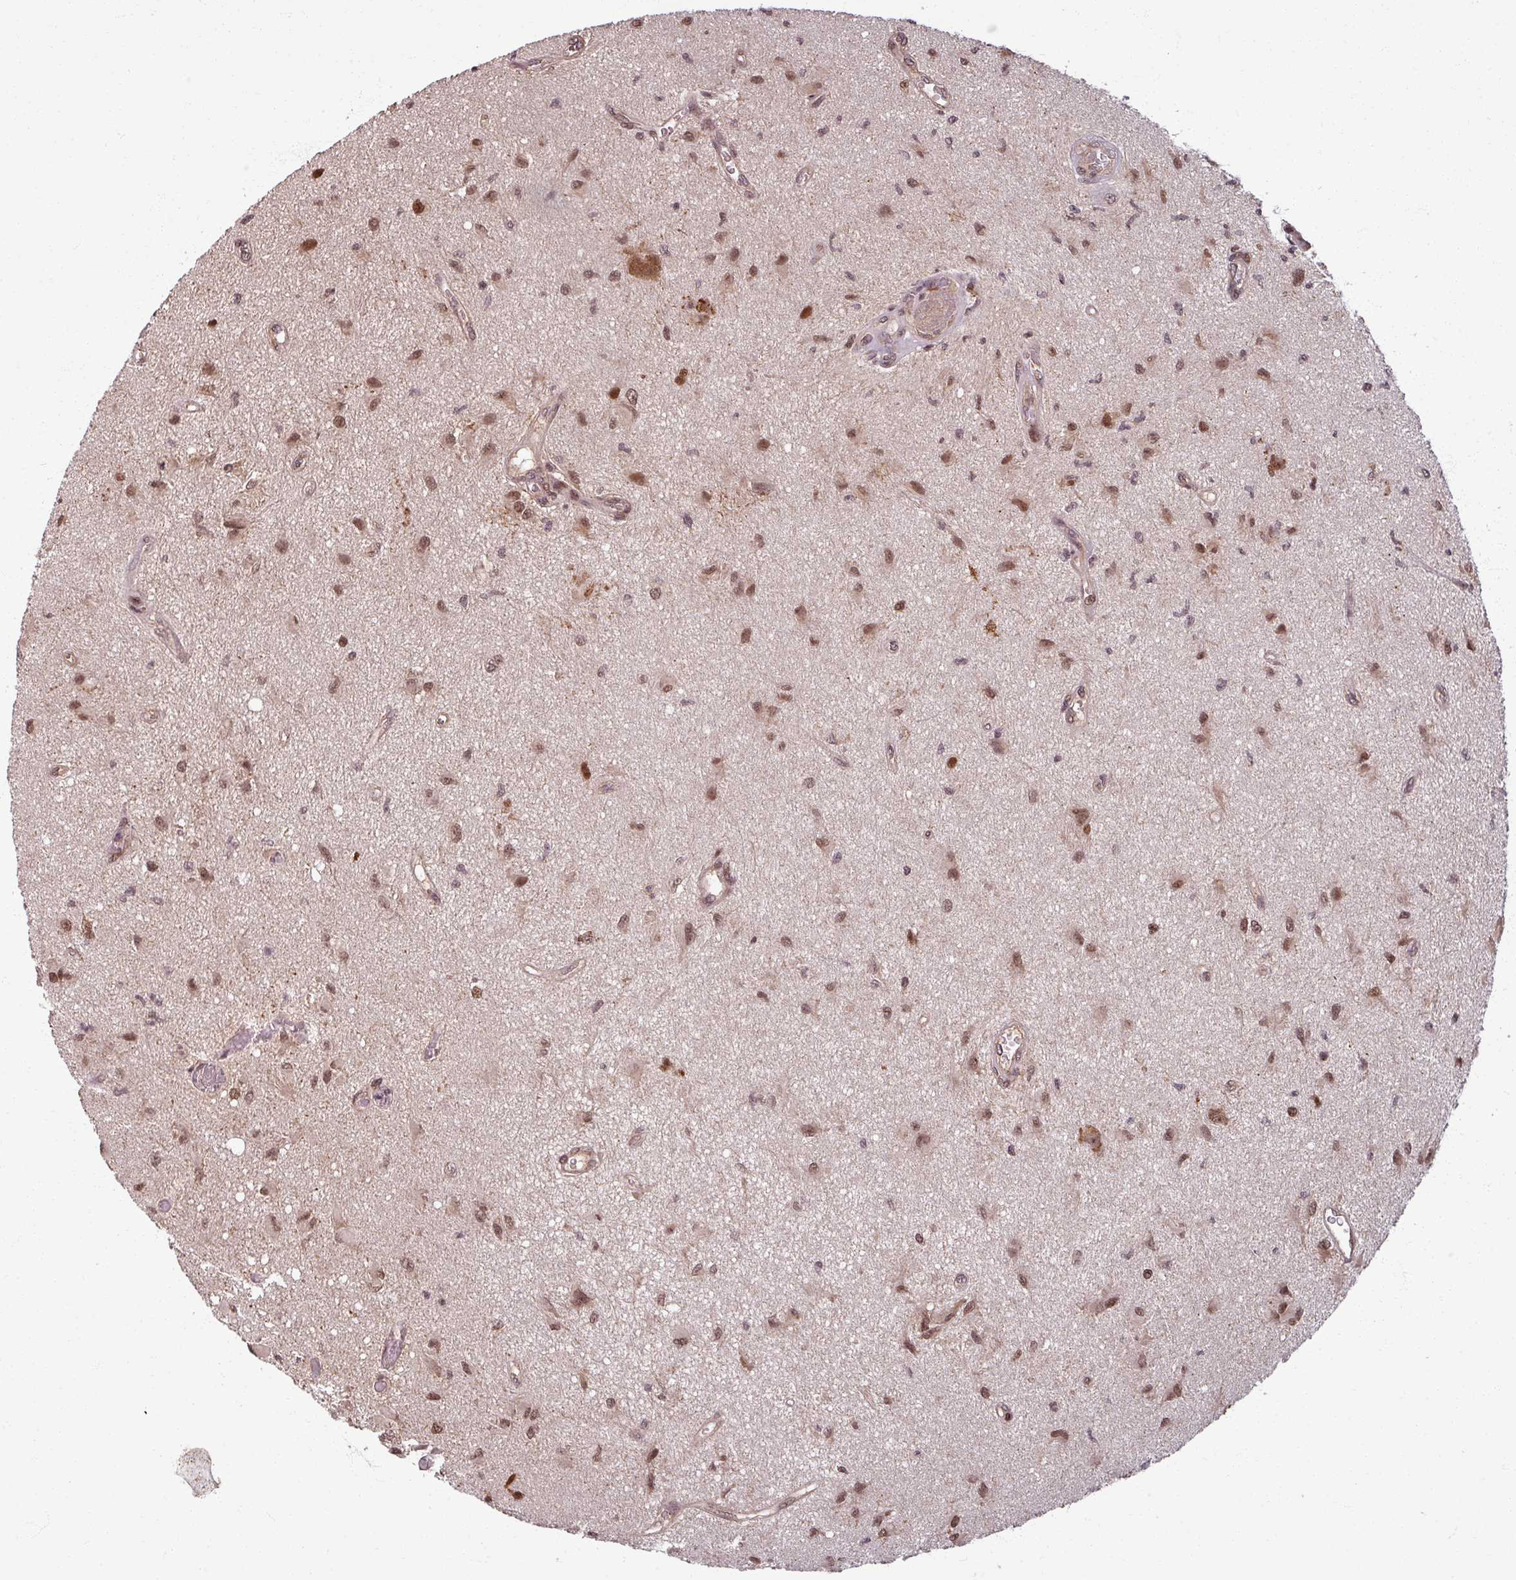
{"staining": {"intensity": "moderate", "quantity": ">75%", "location": "nuclear"}, "tissue": "glioma", "cell_type": "Tumor cells", "image_type": "cancer", "snomed": [{"axis": "morphology", "description": "Glioma, malignant, High grade"}, {"axis": "topography", "description": "Brain"}], "caption": "Malignant glioma (high-grade) stained with DAB (3,3'-diaminobenzidine) immunohistochemistry displays medium levels of moderate nuclear expression in about >75% of tumor cells.", "gene": "SWI5", "patient": {"sex": "male", "age": 67}}